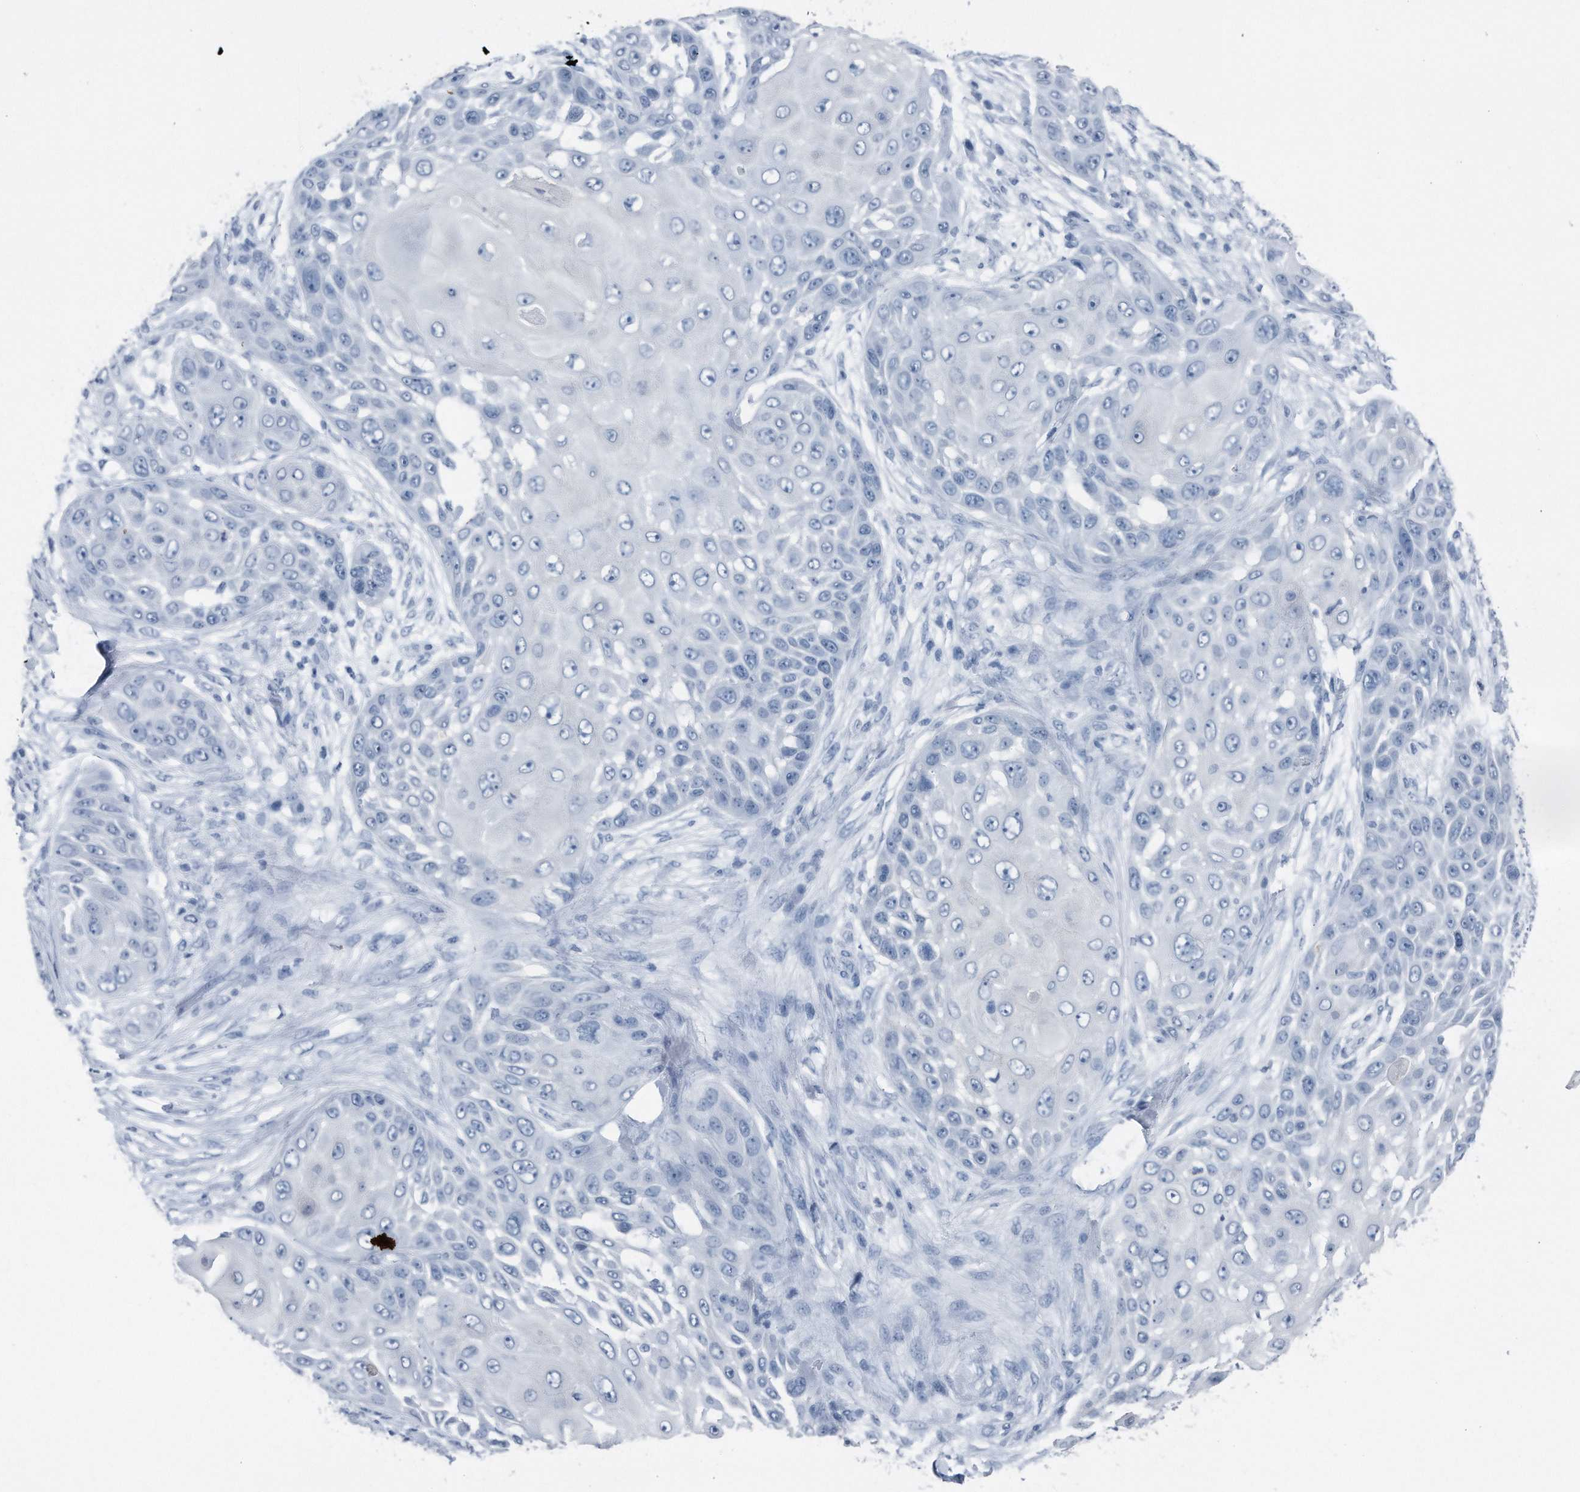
{"staining": {"intensity": "negative", "quantity": "none", "location": "none"}, "tissue": "skin cancer", "cell_type": "Tumor cells", "image_type": "cancer", "snomed": [{"axis": "morphology", "description": "Squamous cell carcinoma, NOS"}, {"axis": "topography", "description": "Skin"}], "caption": "A histopathology image of human squamous cell carcinoma (skin) is negative for staining in tumor cells.", "gene": "YRDC", "patient": {"sex": "female", "age": 44}}